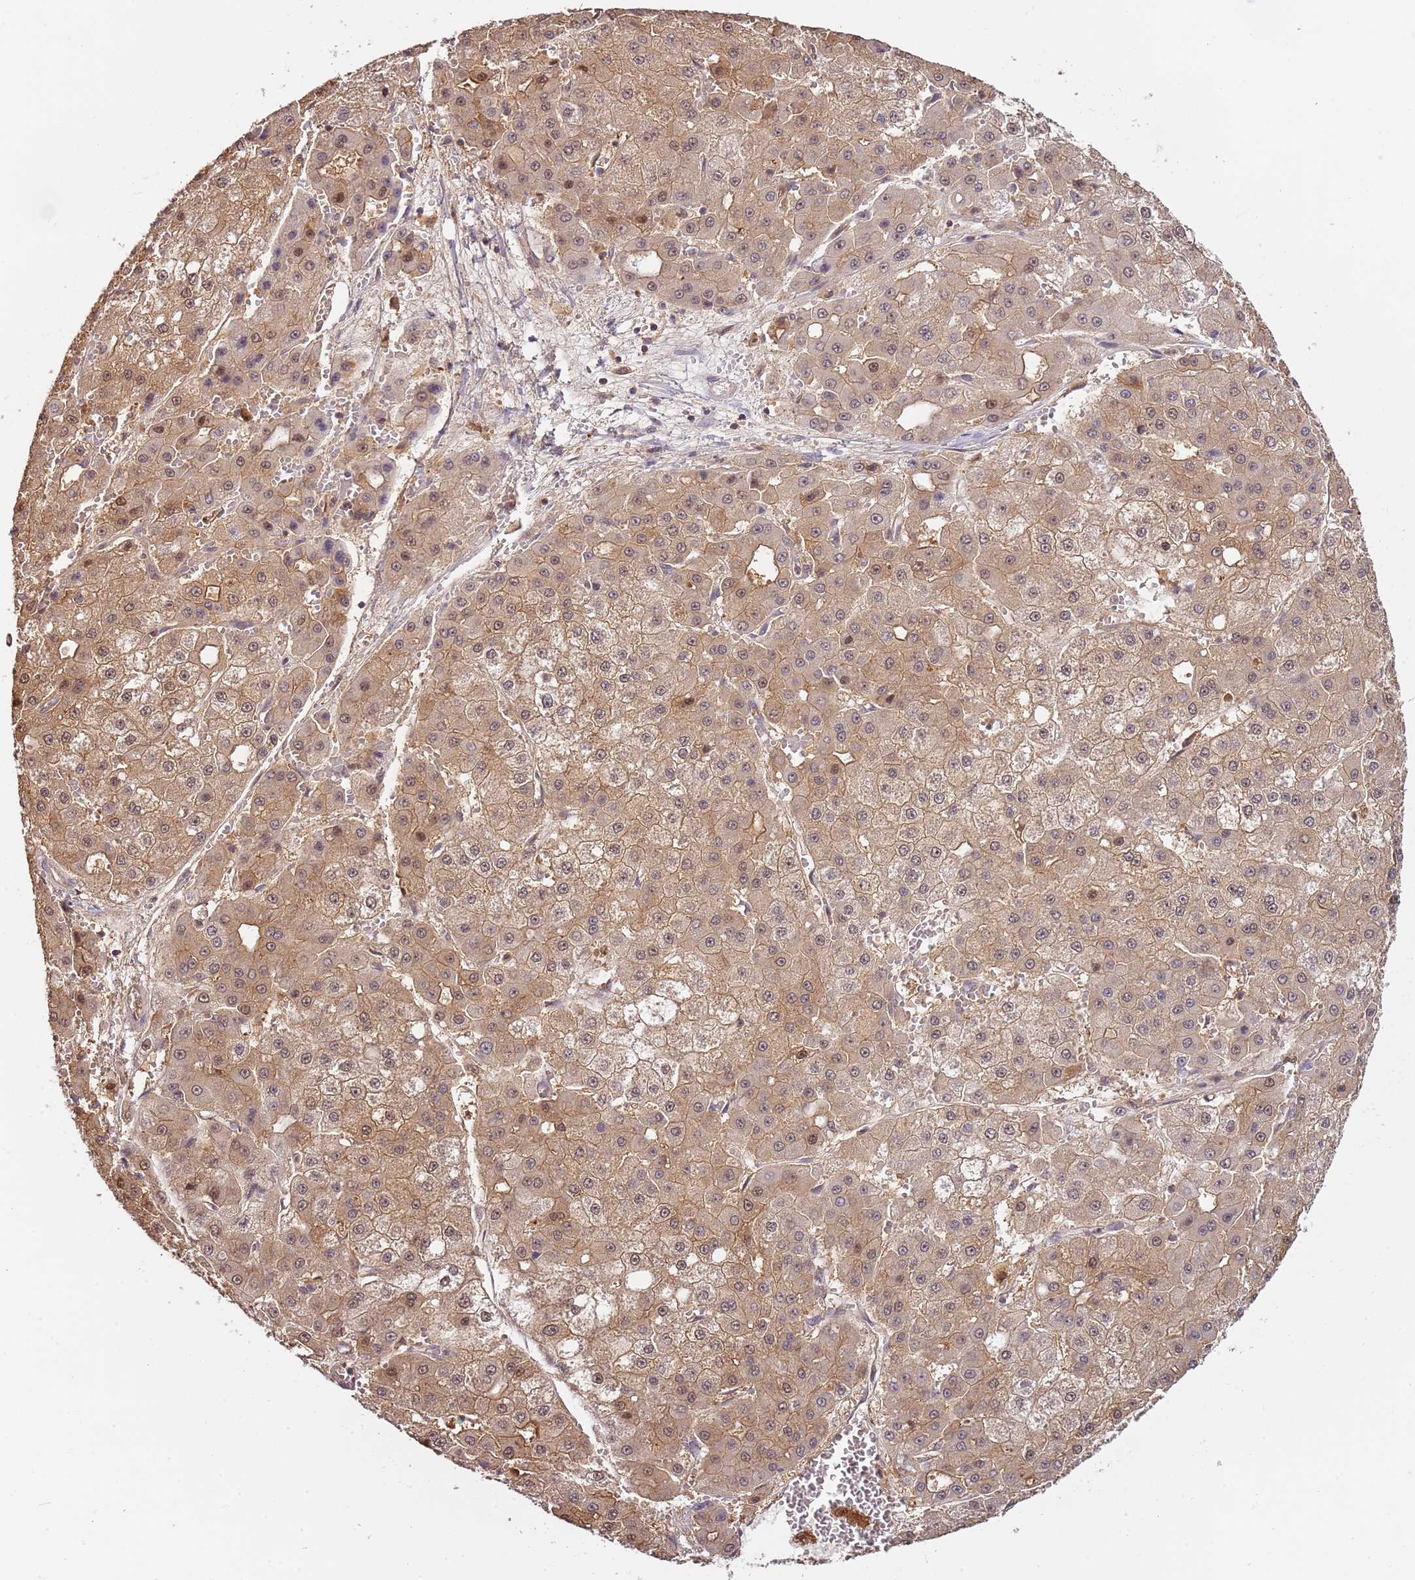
{"staining": {"intensity": "moderate", "quantity": ">75%", "location": "cytoplasmic/membranous,nuclear"}, "tissue": "liver cancer", "cell_type": "Tumor cells", "image_type": "cancer", "snomed": [{"axis": "morphology", "description": "Carcinoma, Hepatocellular, NOS"}, {"axis": "topography", "description": "Liver"}], "caption": "This image displays IHC staining of human liver cancer, with medium moderate cytoplasmic/membranous and nuclear expression in about >75% of tumor cells.", "gene": "GSTO2", "patient": {"sex": "male", "age": 47}}